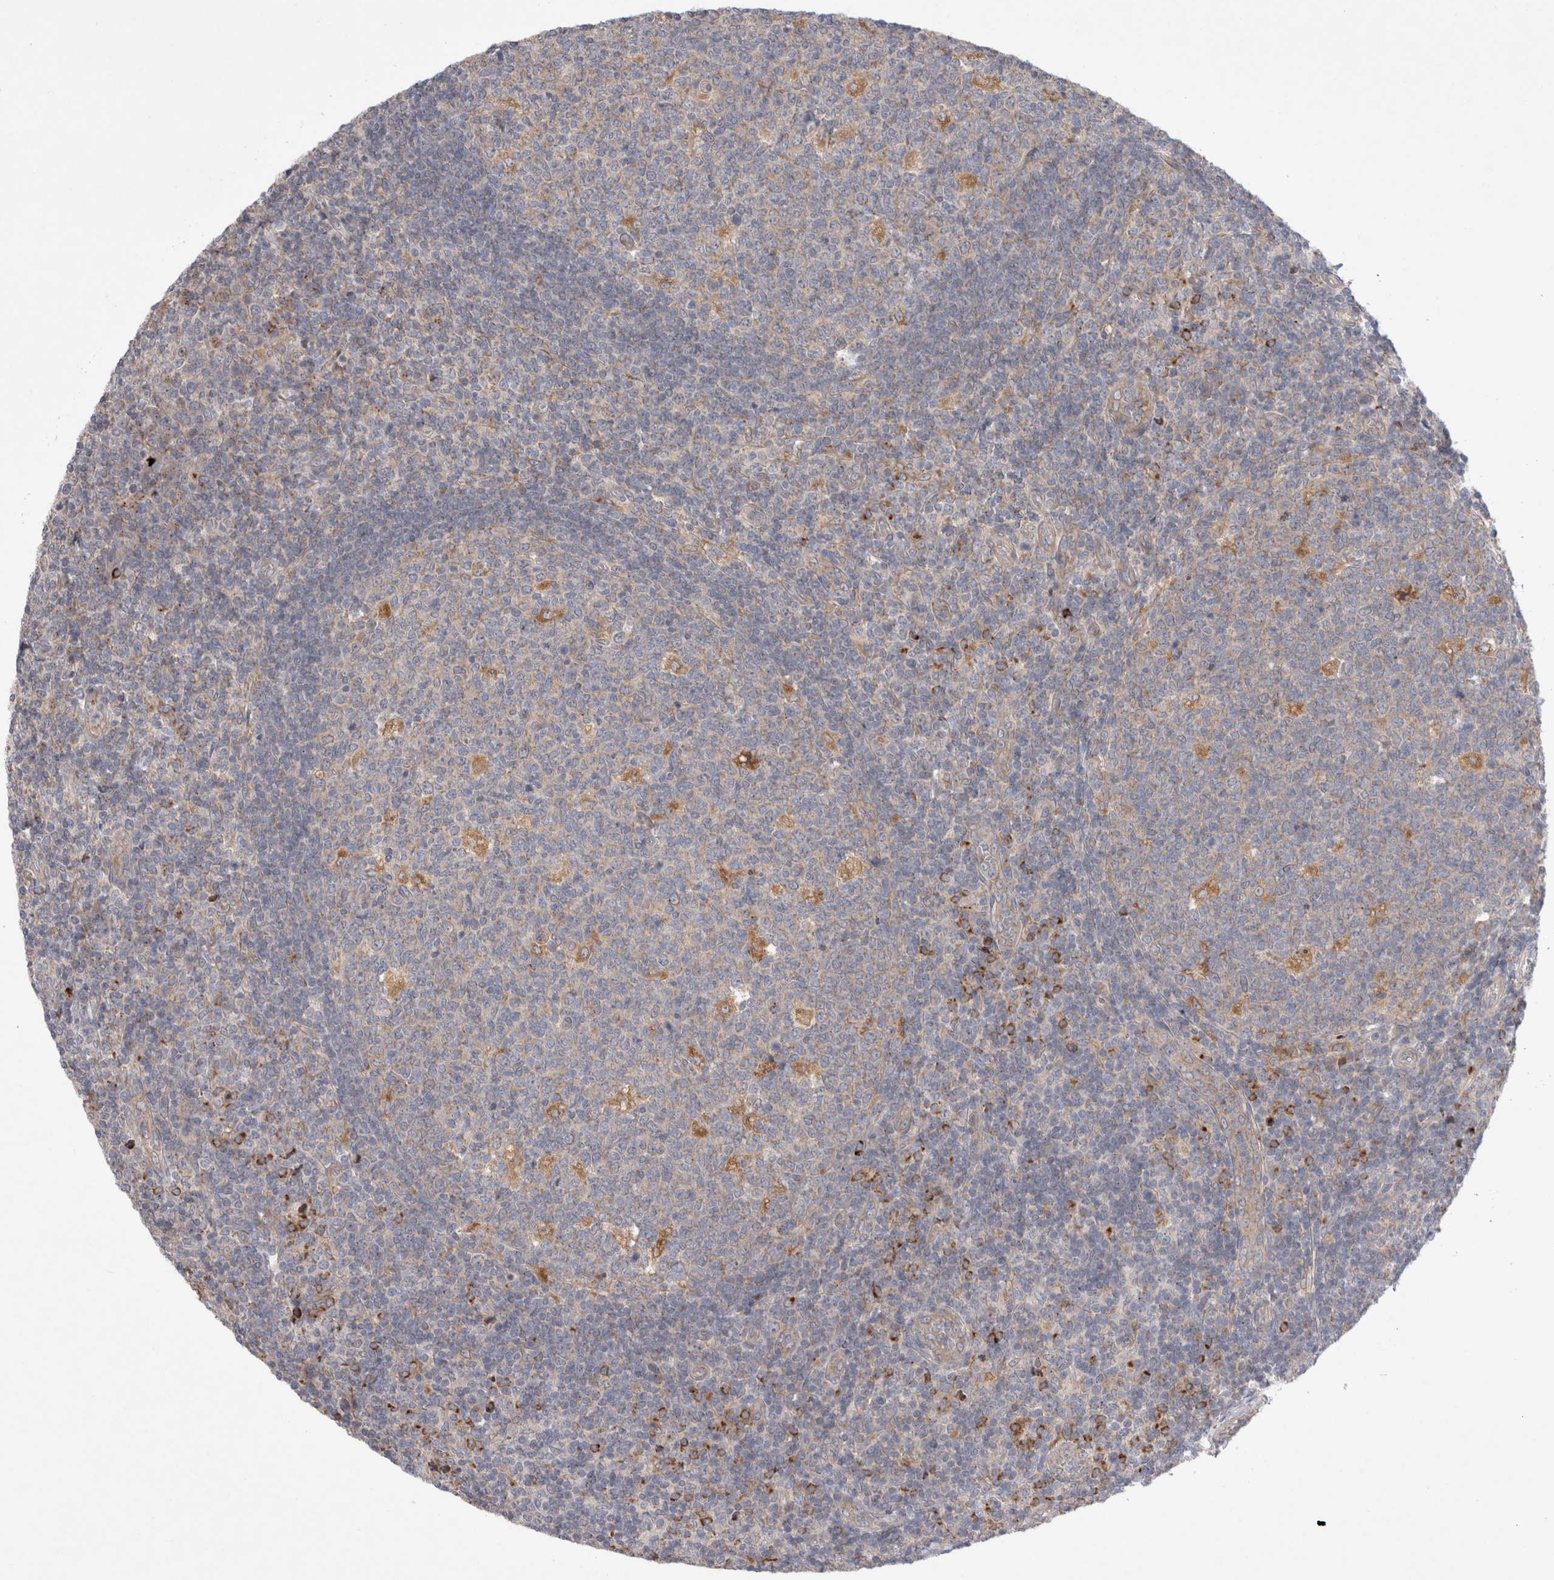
{"staining": {"intensity": "moderate", "quantity": "25%-75%", "location": "cytoplasmic/membranous"}, "tissue": "tonsil", "cell_type": "Germinal center cells", "image_type": "normal", "snomed": [{"axis": "morphology", "description": "Normal tissue, NOS"}, {"axis": "topography", "description": "Tonsil"}], "caption": "Immunohistochemistry of benign human tonsil exhibits medium levels of moderate cytoplasmic/membranous staining in approximately 25%-75% of germinal center cells.", "gene": "NPC1", "patient": {"sex": "female", "age": 19}}